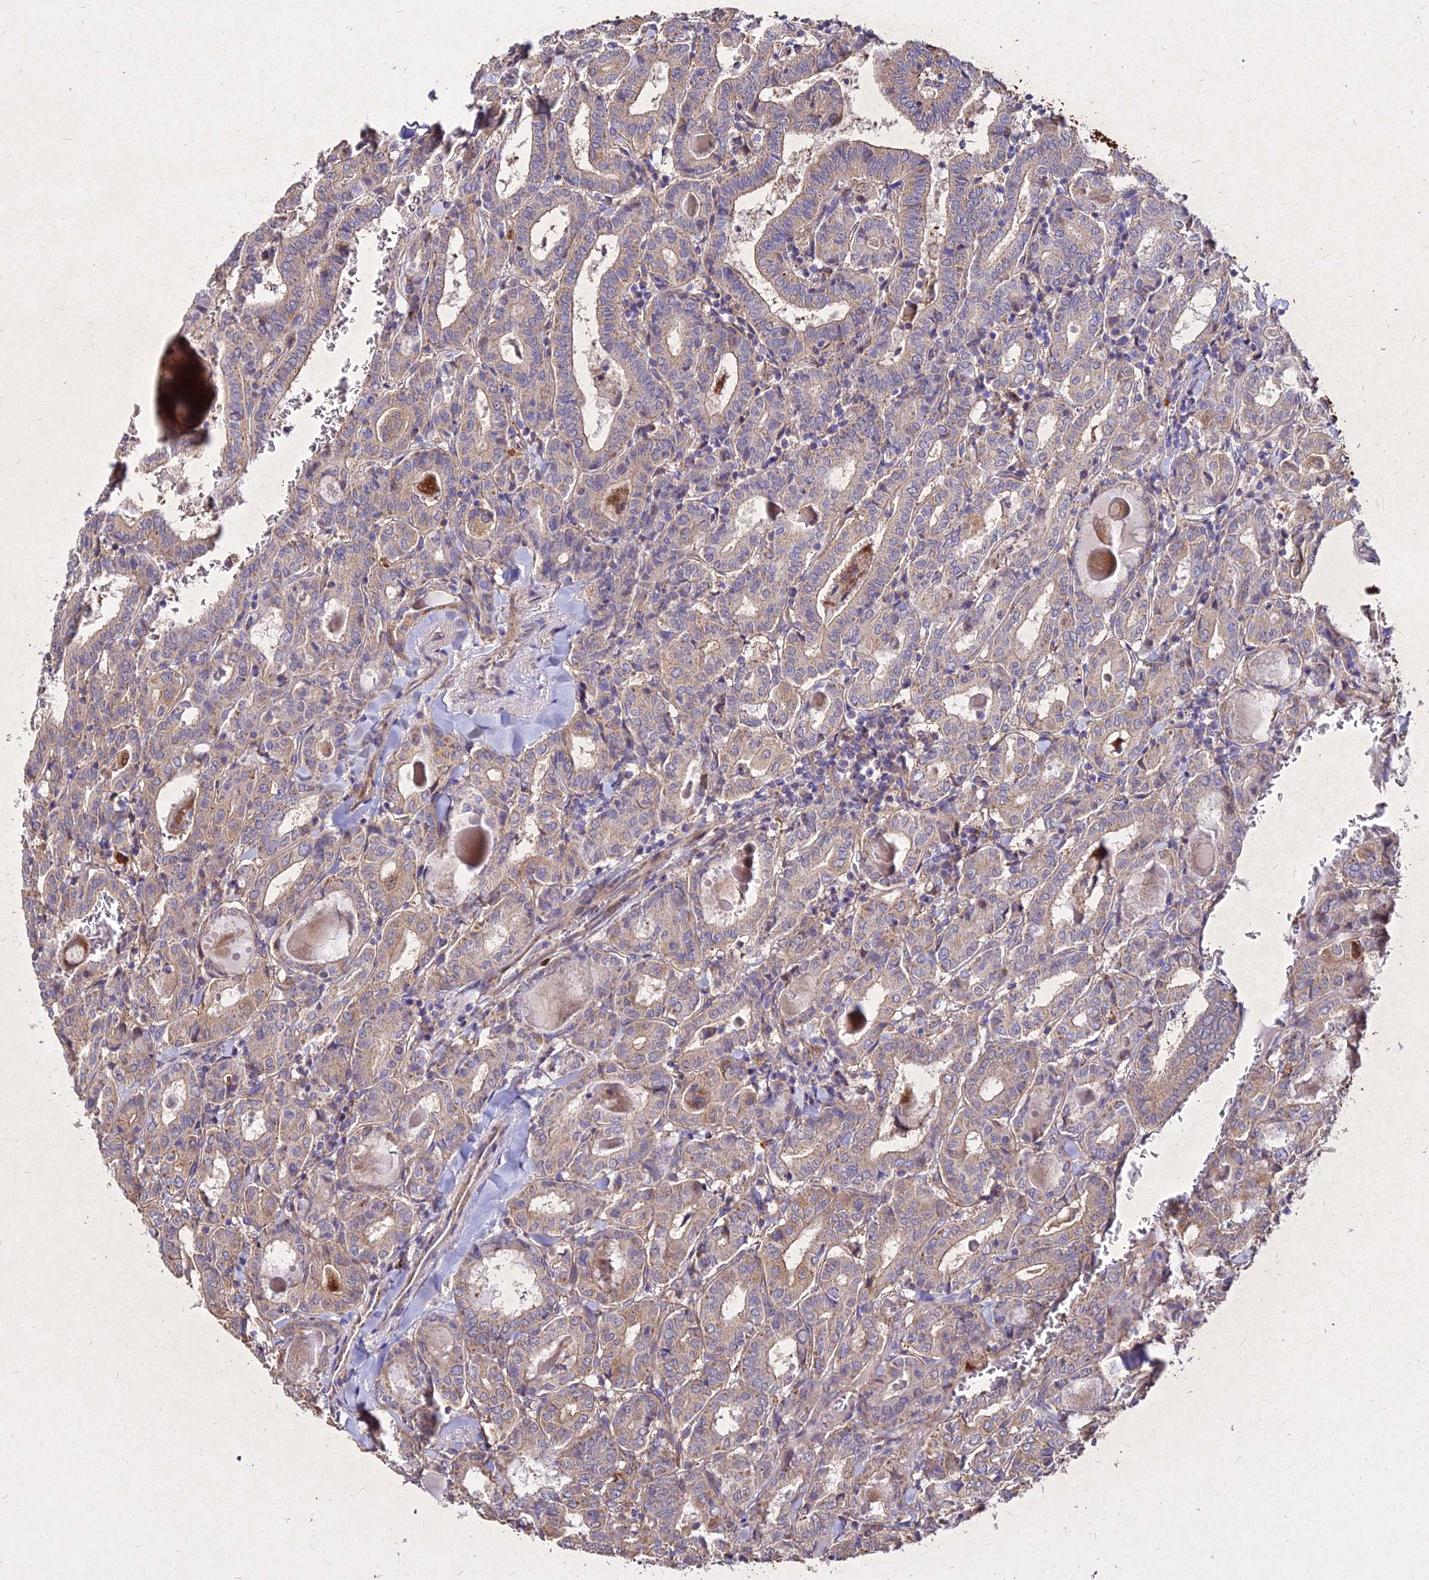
{"staining": {"intensity": "weak", "quantity": "25%-75%", "location": "cytoplasmic/membranous"}, "tissue": "thyroid cancer", "cell_type": "Tumor cells", "image_type": "cancer", "snomed": [{"axis": "morphology", "description": "Papillary adenocarcinoma, NOS"}, {"axis": "topography", "description": "Thyroid gland"}], "caption": "Approximately 25%-75% of tumor cells in papillary adenocarcinoma (thyroid) show weak cytoplasmic/membranous protein expression as visualized by brown immunohistochemical staining.", "gene": "SKA1", "patient": {"sex": "female", "age": 72}}